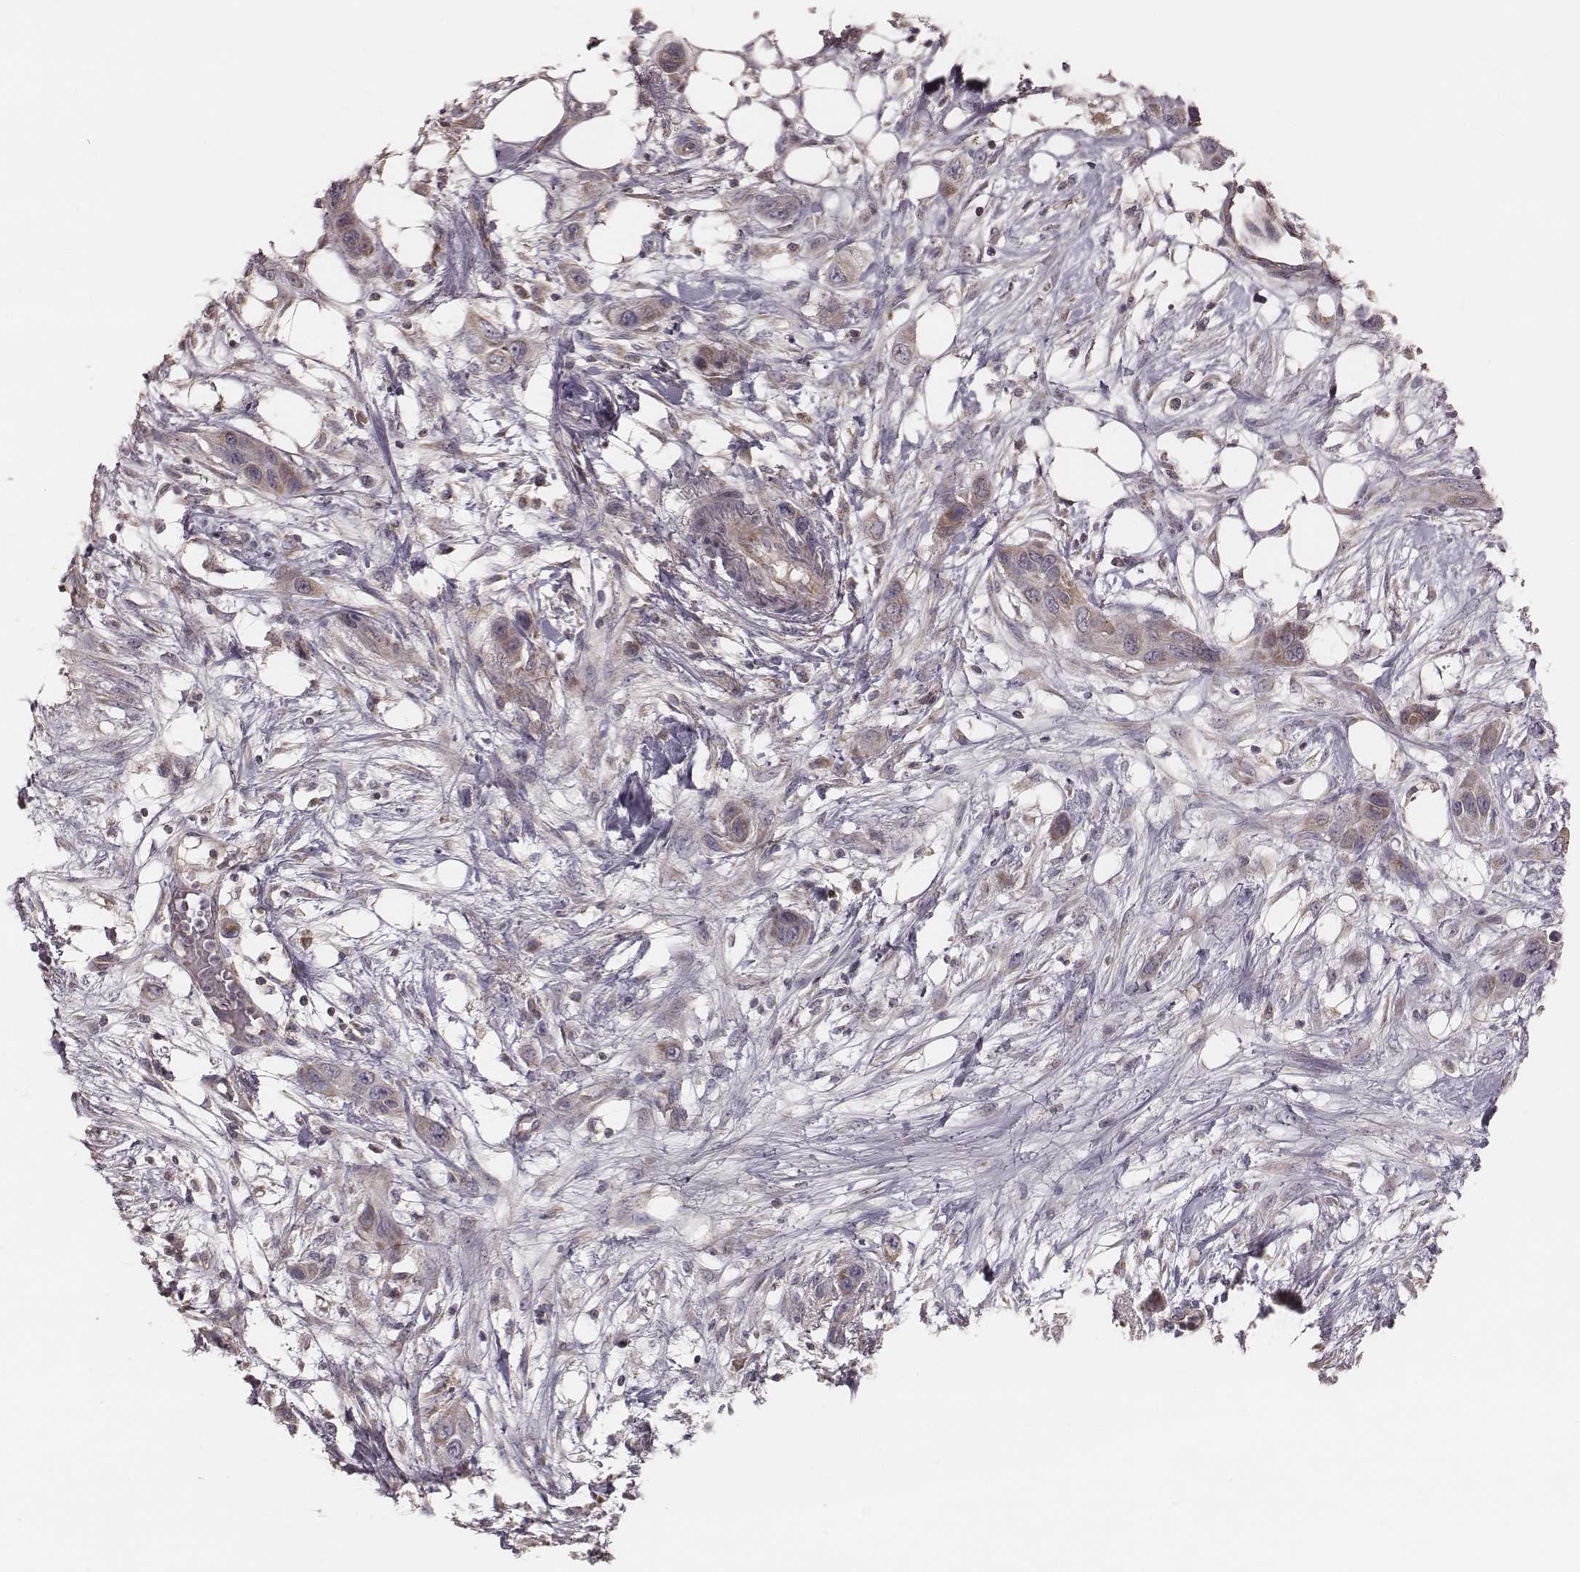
{"staining": {"intensity": "weak", "quantity": "25%-75%", "location": "cytoplasmic/membranous"}, "tissue": "skin cancer", "cell_type": "Tumor cells", "image_type": "cancer", "snomed": [{"axis": "morphology", "description": "Squamous cell carcinoma, NOS"}, {"axis": "topography", "description": "Skin"}], "caption": "Tumor cells display low levels of weak cytoplasmic/membranous expression in about 25%-75% of cells in human squamous cell carcinoma (skin). The staining was performed using DAB (3,3'-diaminobenzidine) to visualize the protein expression in brown, while the nuclei were stained in blue with hematoxylin (Magnification: 20x).", "gene": "MRPS27", "patient": {"sex": "male", "age": 79}}